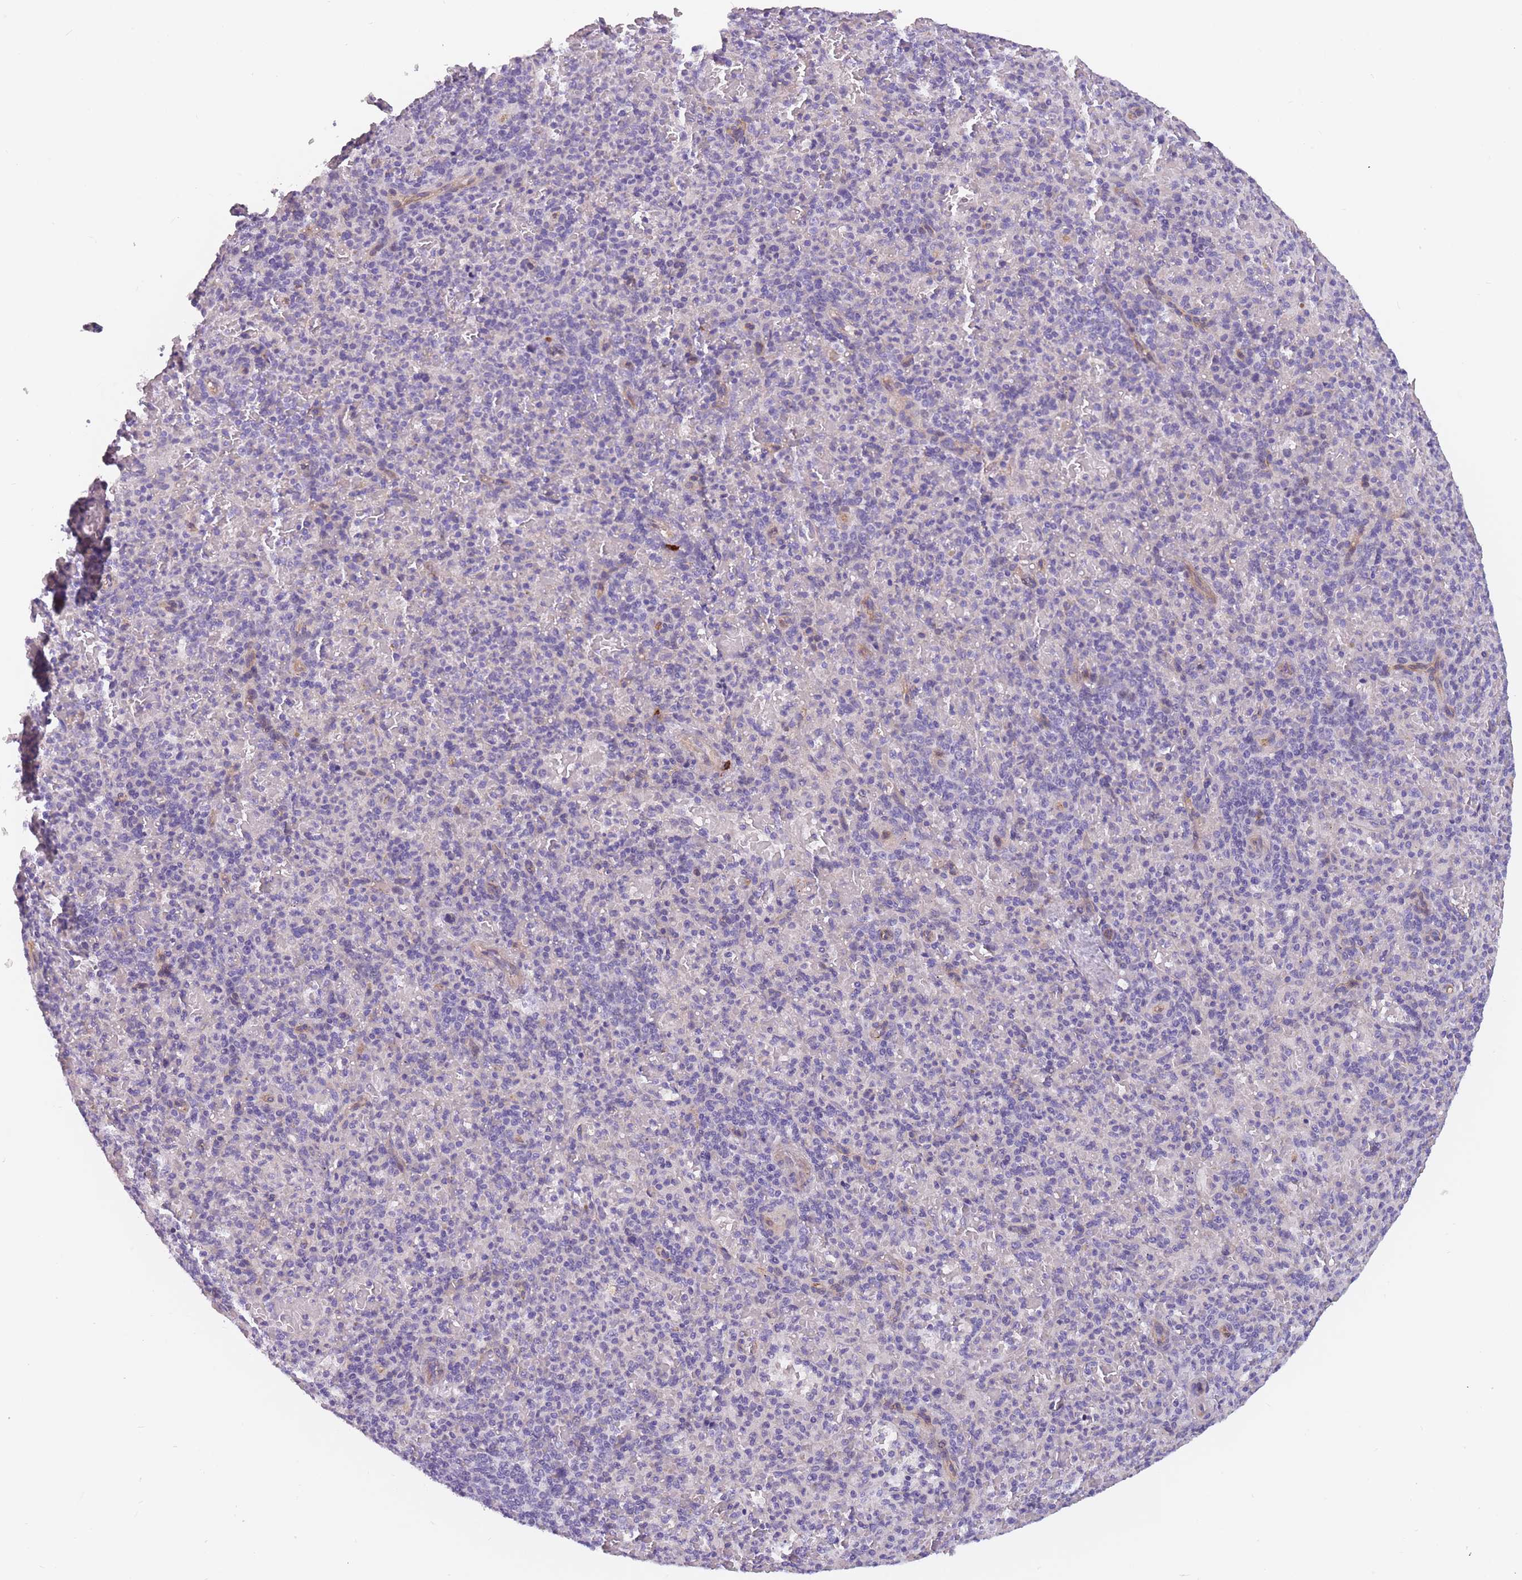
{"staining": {"intensity": "negative", "quantity": "none", "location": "none"}, "tissue": "spleen", "cell_type": "Cells in red pulp", "image_type": "normal", "snomed": [{"axis": "morphology", "description": "Normal tissue, NOS"}, {"axis": "topography", "description": "Spleen"}], "caption": "This is an IHC image of normal spleen. There is no staining in cells in red pulp.", "gene": "FAM83F", "patient": {"sex": "female", "age": 74}}